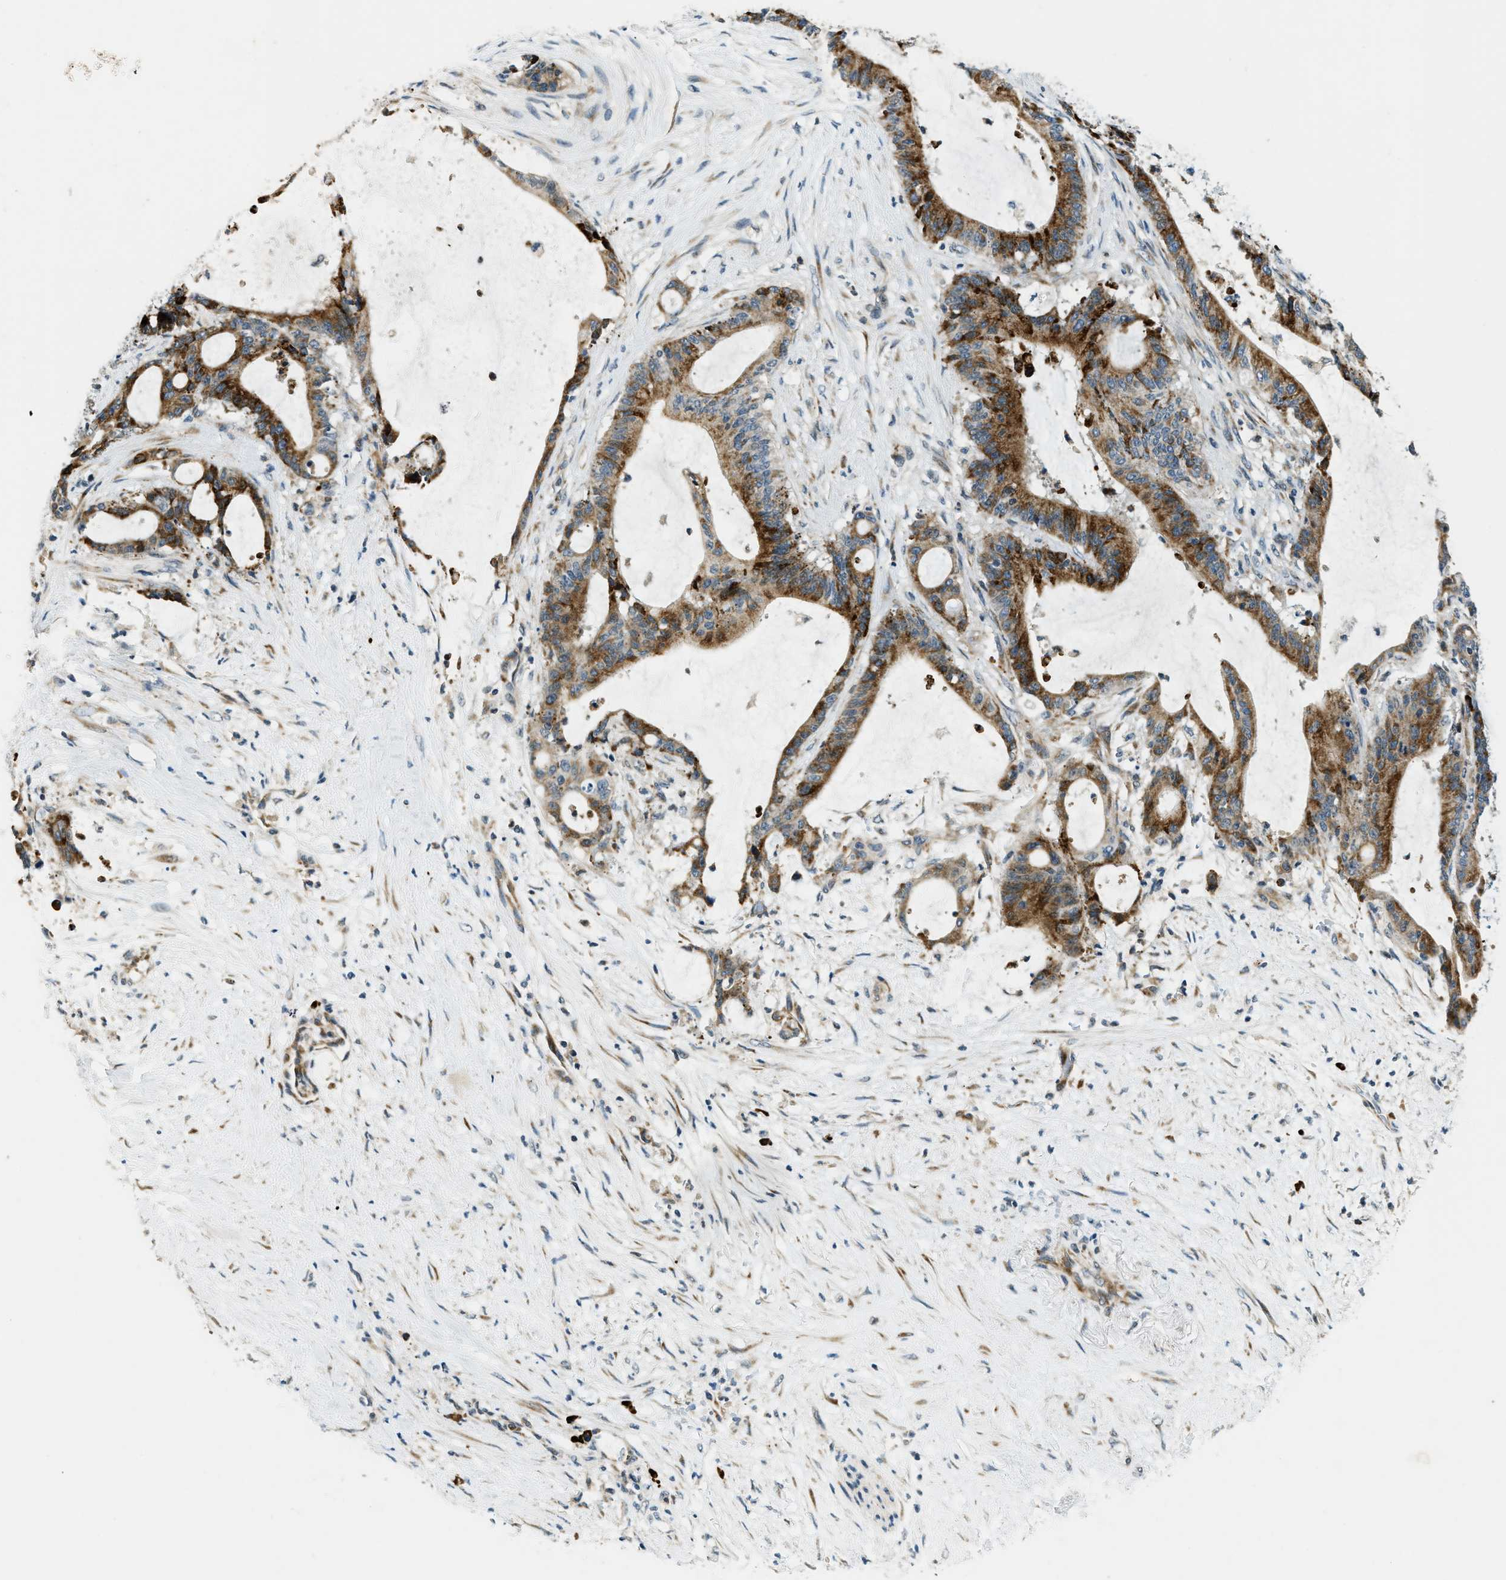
{"staining": {"intensity": "strong", "quantity": ">75%", "location": "cytoplasmic/membranous"}, "tissue": "liver cancer", "cell_type": "Tumor cells", "image_type": "cancer", "snomed": [{"axis": "morphology", "description": "Cholangiocarcinoma"}, {"axis": "topography", "description": "Liver"}], "caption": "Human cholangiocarcinoma (liver) stained for a protein (brown) exhibits strong cytoplasmic/membranous positive positivity in approximately >75% of tumor cells.", "gene": "HERC2", "patient": {"sex": "female", "age": 73}}